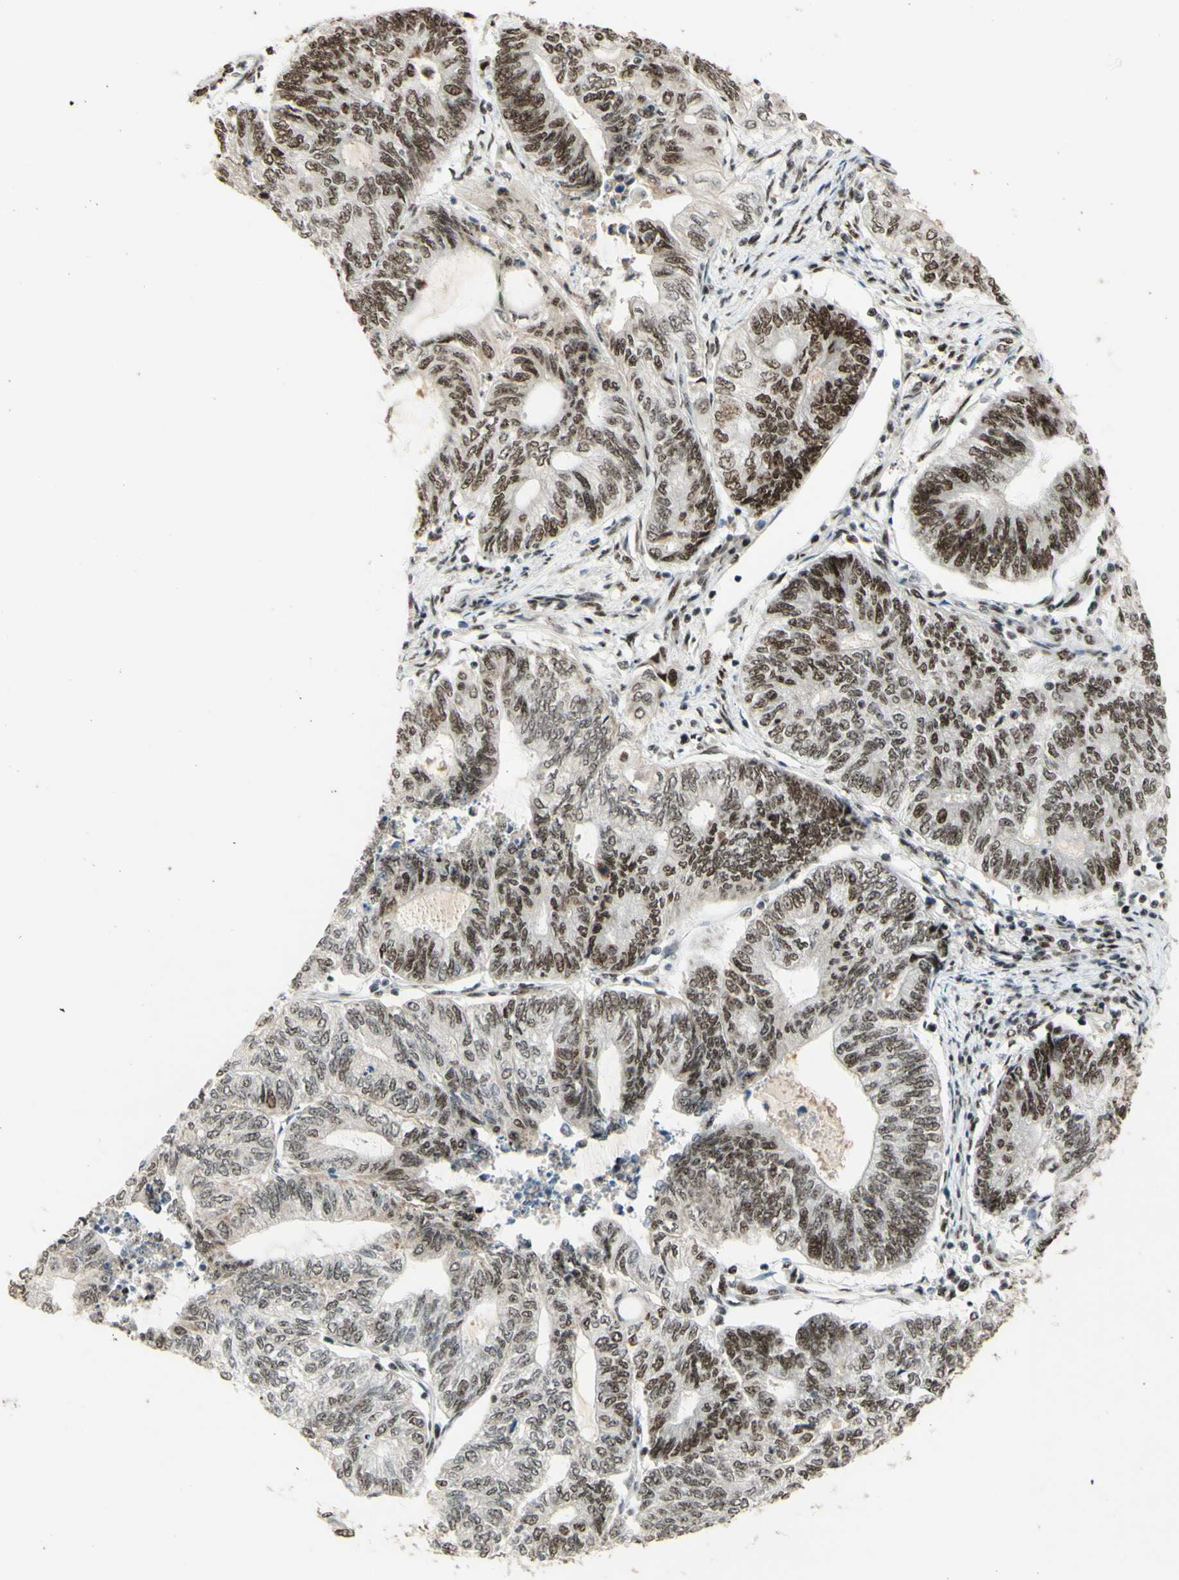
{"staining": {"intensity": "strong", "quantity": "<25%", "location": "nuclear"}, "tissue": "endometrial cancer", "cell_type": "Tumor cells", "image_type": "cancer", "snomed": [{"axis": "morphology", "description": "Adenocarcinoma, NOS"}, {"axis": "topography", "description": "Uterus"}, {"axis": "topography", "description": "Endometrium"}], "caption": "A histopathology image showing strong nuclear staining in approximately <25% of tumor cells in endometrial cancer, as visualized by brown immunohistochemical staining.", "gene": "DHX9", "patient": {"sex": "female", "age": 70}}